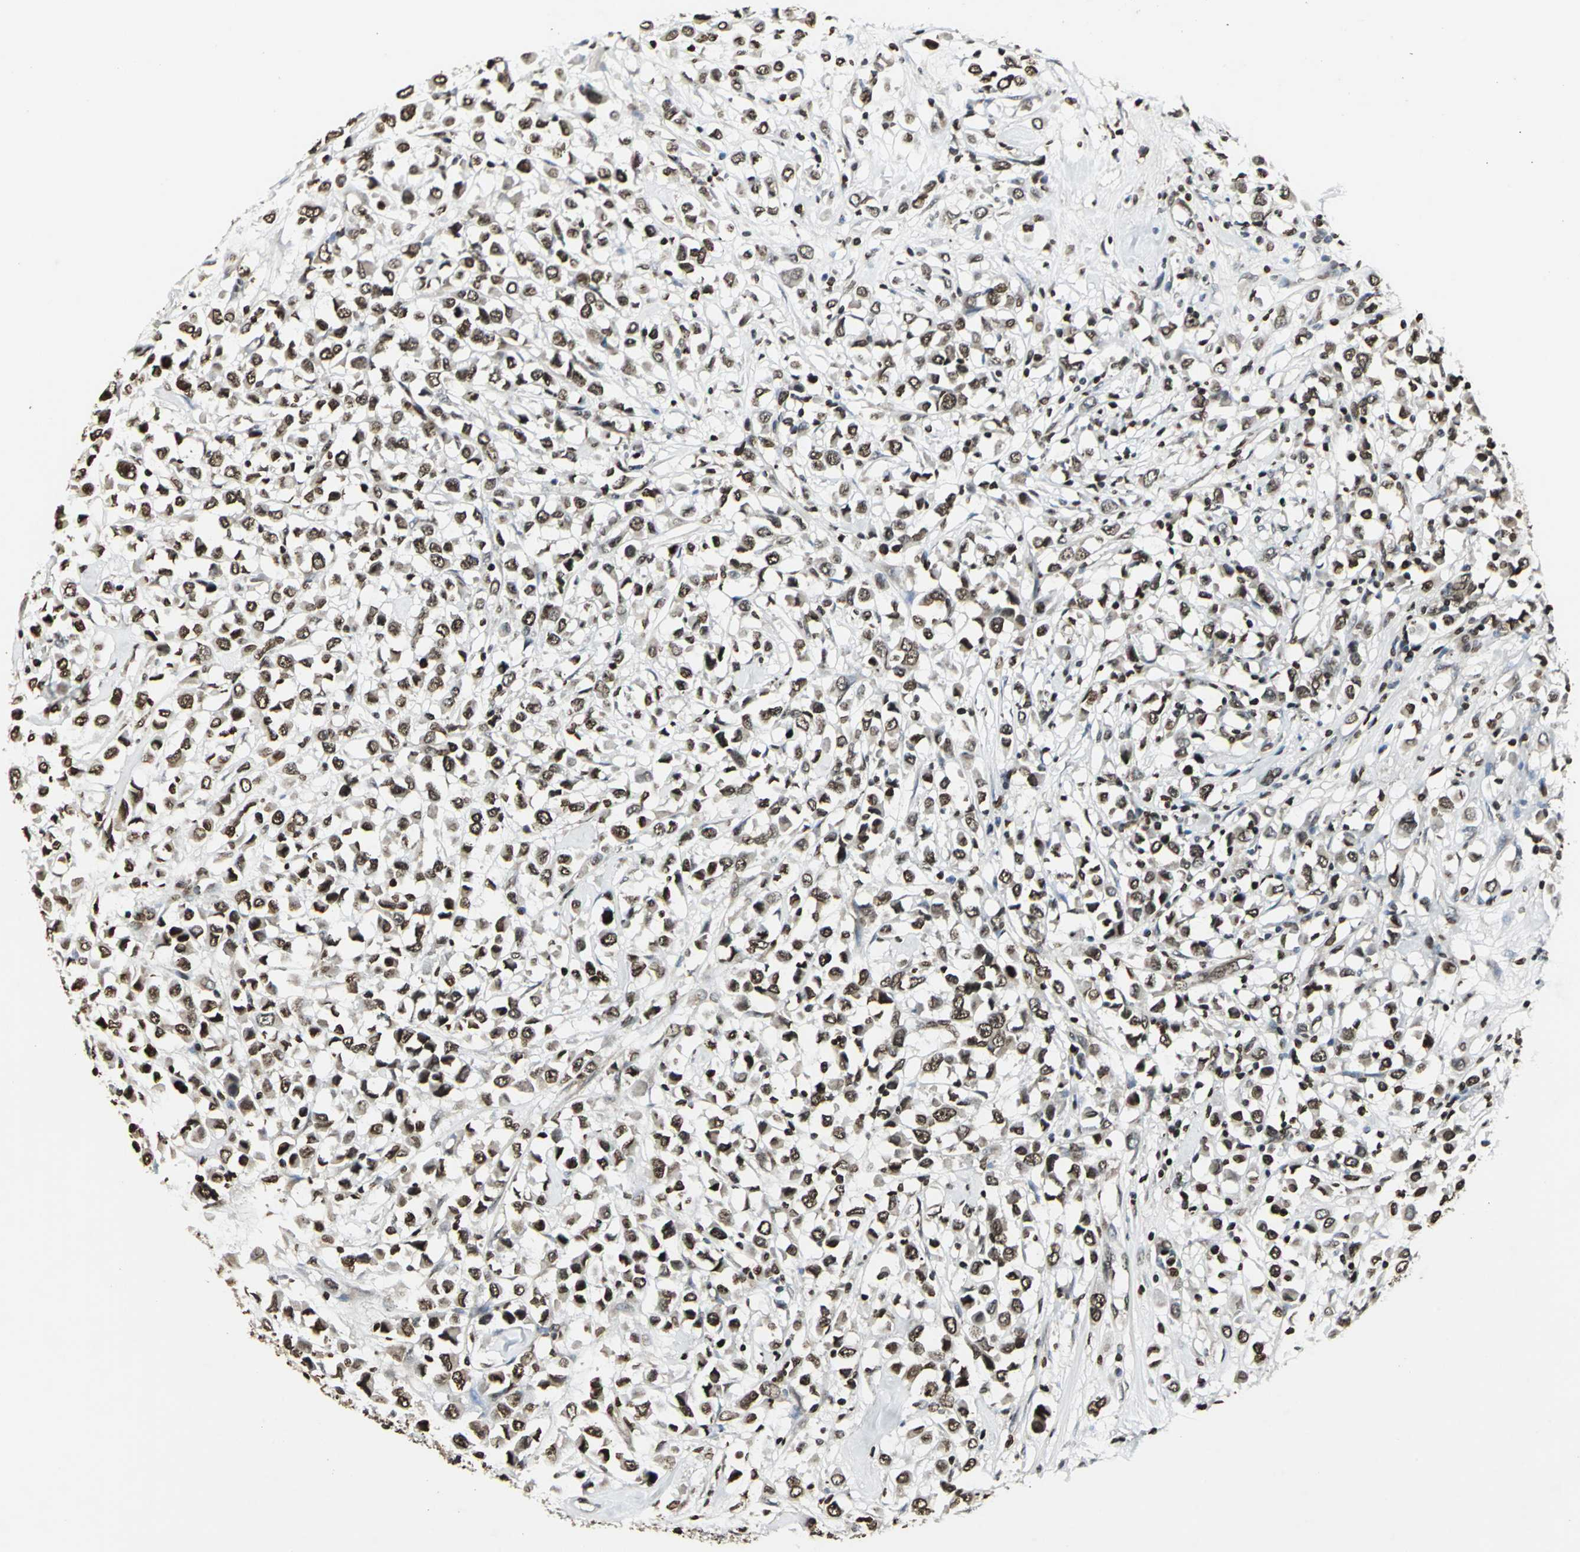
{"staining": {"intensity": "strong", "quantity": ">75%", "location": "cytoplasmic/membranous,nuclear"}, "tissue": "breast cancer", "cell_type": "Tumor cells", "image_type": "cancer", "snomed": [{"axis": "morphology", "description": "Duct carcinoma"}, {"axis": "topography", "description": "Breast"}], "caption": "High-power microscopy captured an IHC image of breast cancer (invasive ductal carcinoma), revealing strong cytoplasmic/membranous and nuclear positivity in about >75% of tumor cells.", "gene": "AHR", "patient": {"sex": "female", "age": 61}}